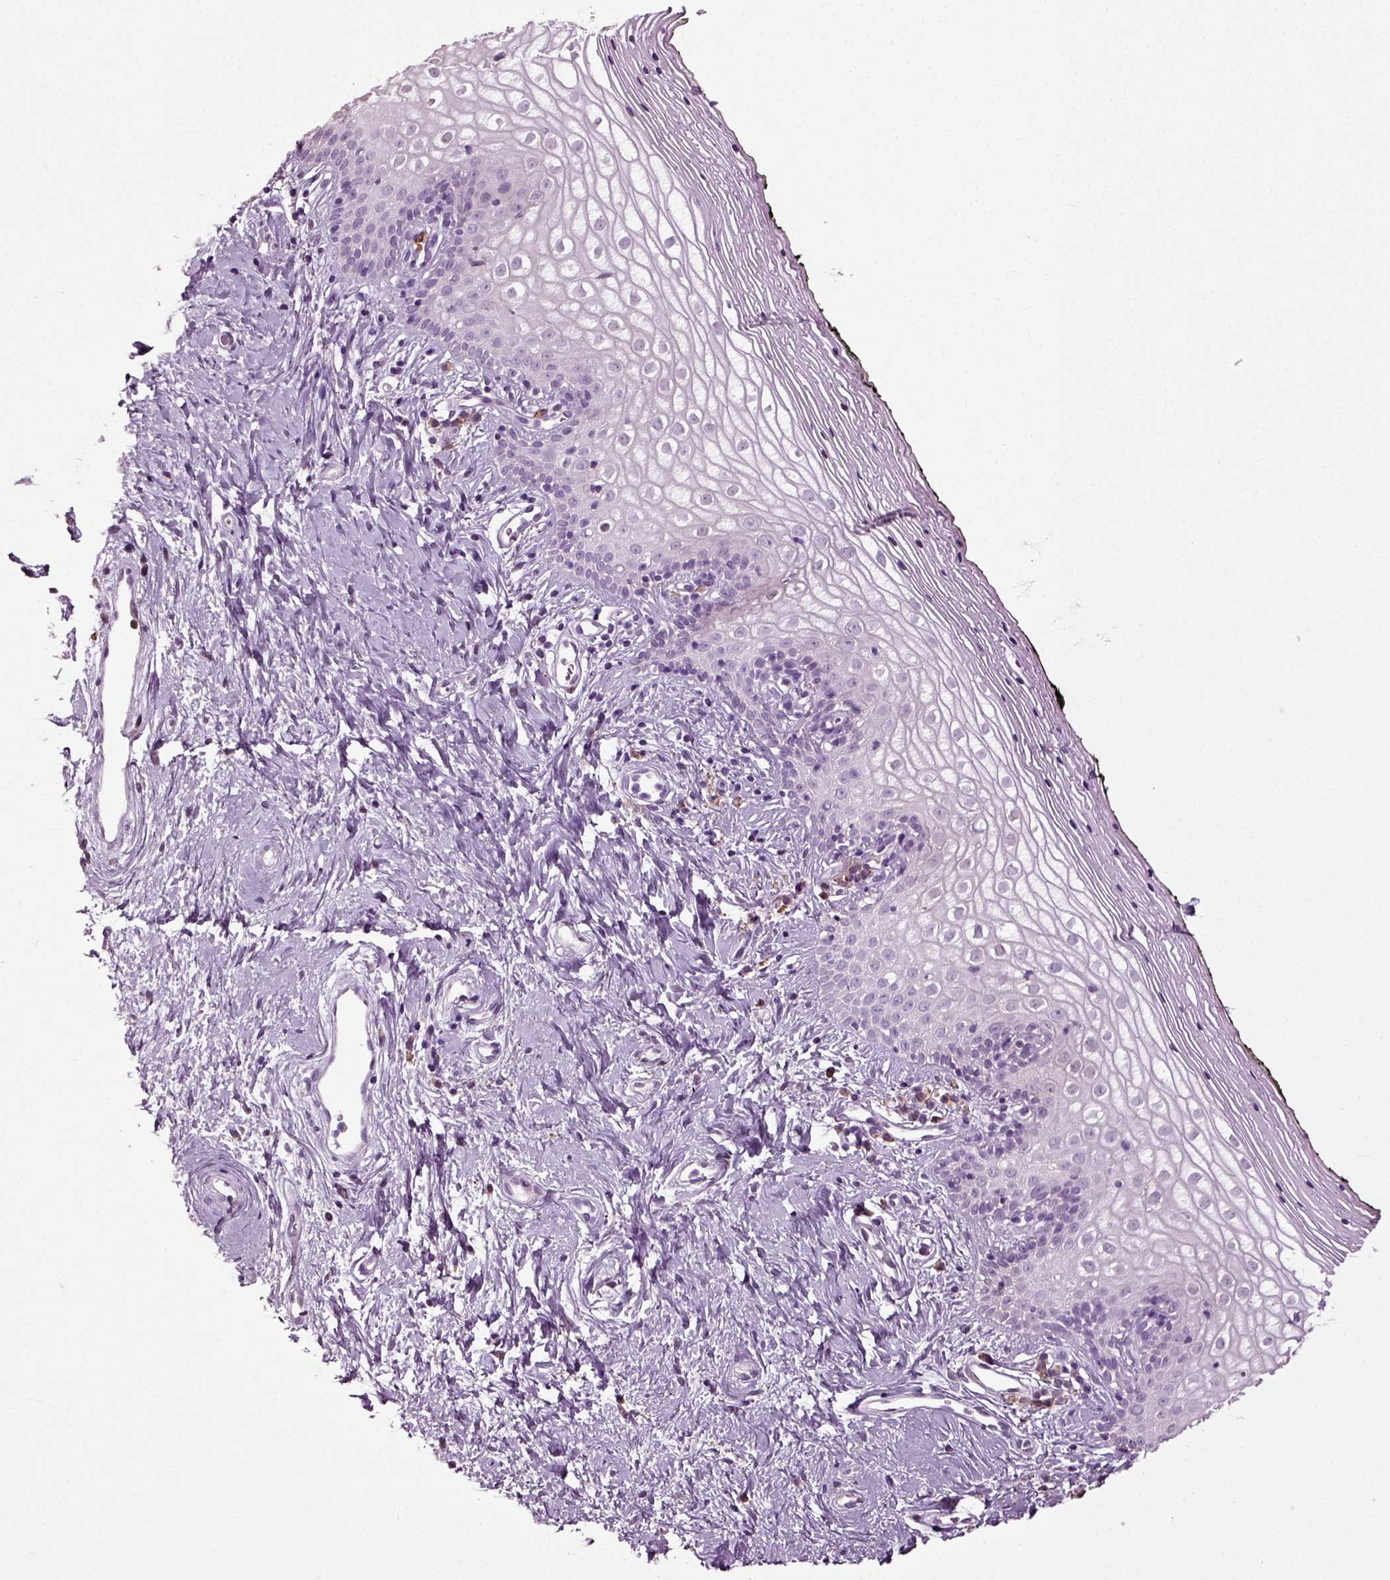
{"staining": {"intensity": "negative", "quantity": "none", "location": "none"}, "tissue": "vagina", "cell_type": "Squamous epithelial cells", "image_type": "normal", "snomed": [{"axis": "morphology", "description": "Normal tissue, NOS"}, {"axis": "topography", "description": "Vagina"}], "caption": "A histopathology image of human vagina is negative for staining in squamous epithelial cells. The staining was performed using DAB (3,3'-diaminobenzidine) to visualize the protein expression in brown, while the nuclei were stained in blue with hematoxylin (Magnification: 20x).", "gene": "SLC26A8", "patient": {"sex": "female", "age": 47}}